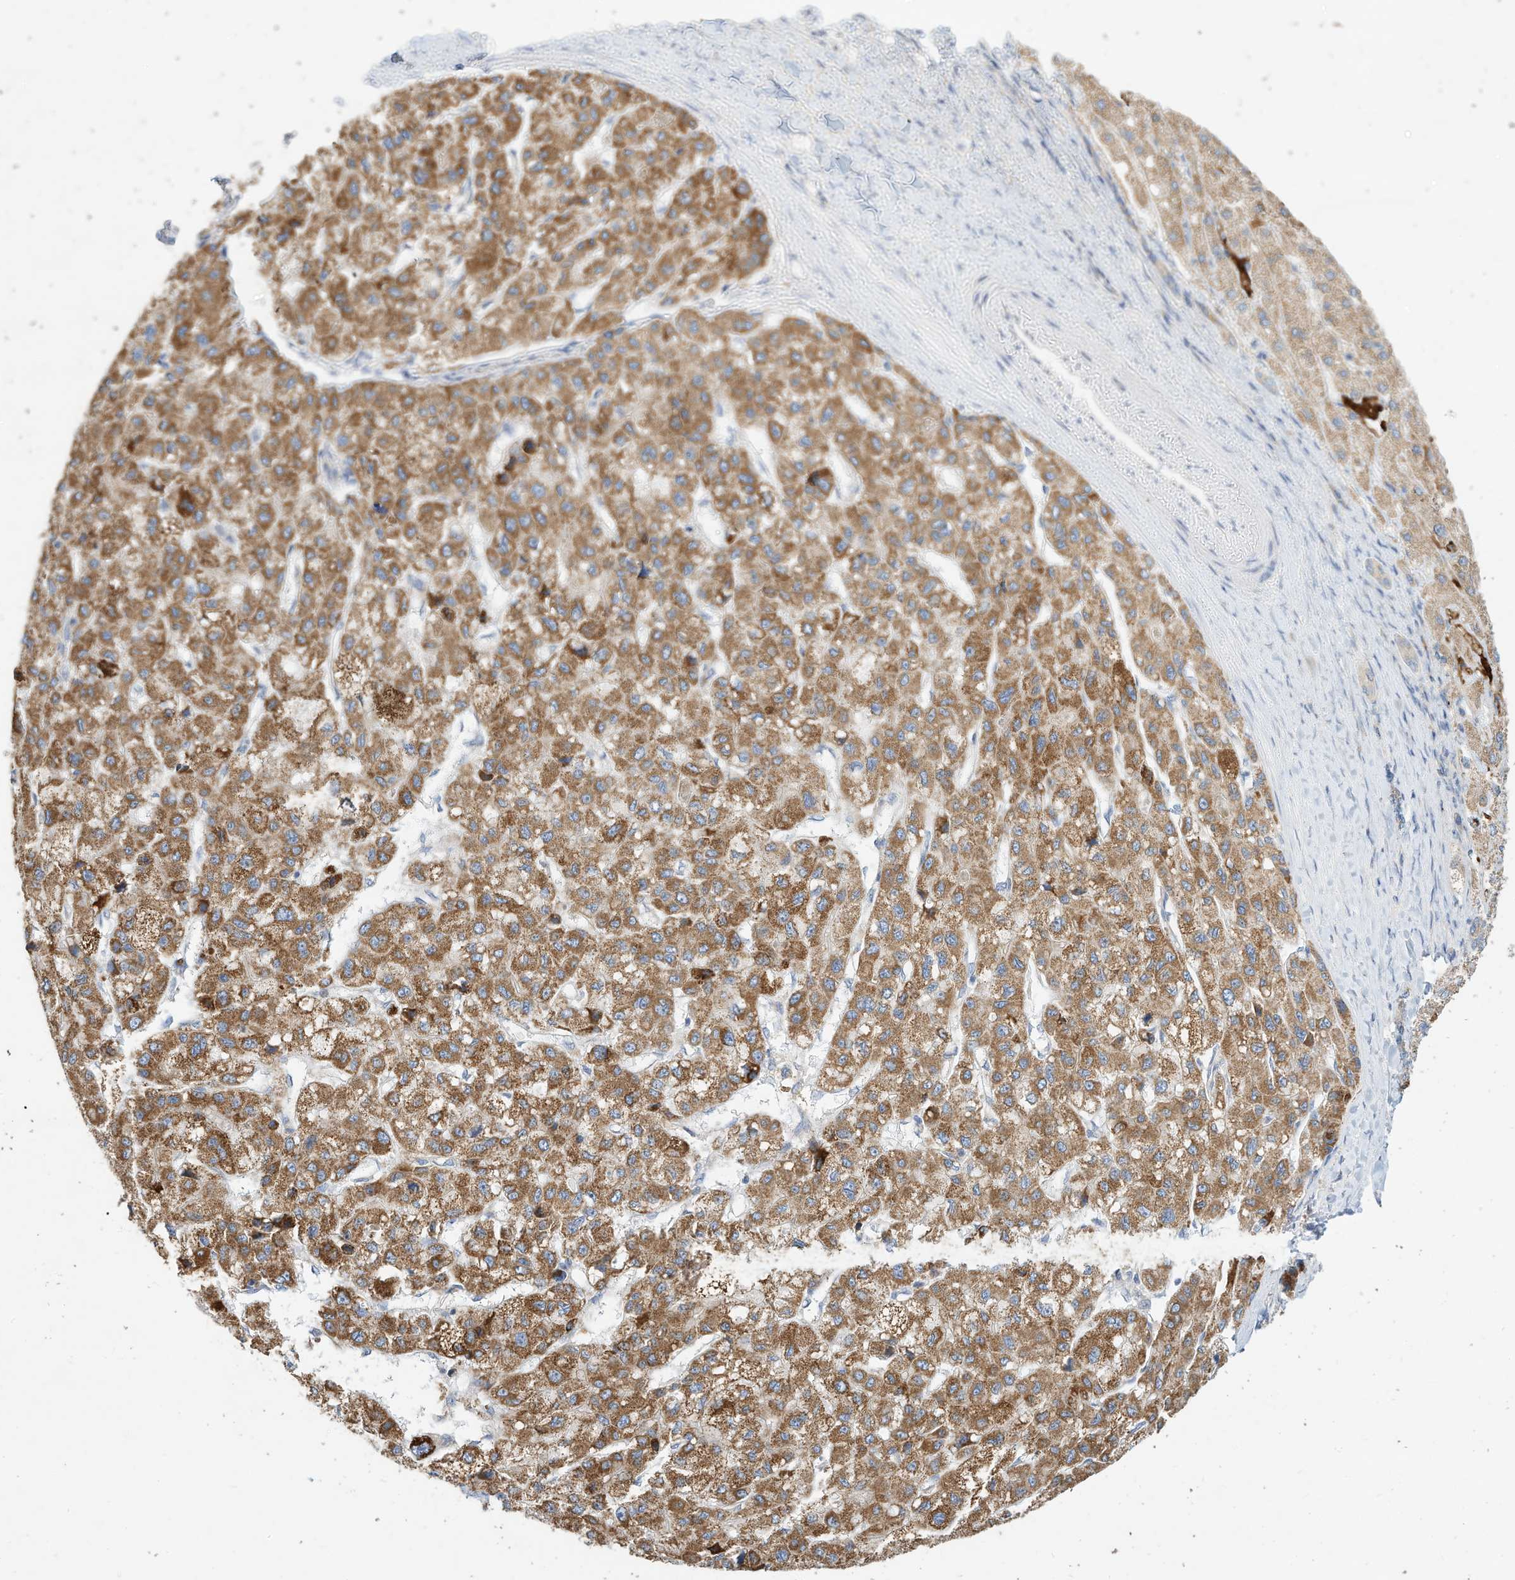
{"staining": {"intensity": "moderate", "quantity": ">75%", "location": "cytoplasmic/membranous"}, "tissue": "liver cancer", "cell_type": "Tumor cells", "image_type": "cancer", "snomed": [{"axis": "morphology", "description": "Carcinoma, Hepatocellular, NOS"}, {"axis": "topography", "description": "Liver"}], "caption": "Liver cancer (hepatocellular carcinoma) stained with a brown dye shows moderate cytoplasmic/membranous positive positivity in about >75% of tumor cells.", "gene": "RHOH", "patient": {"sex": "male", "age": 80}}